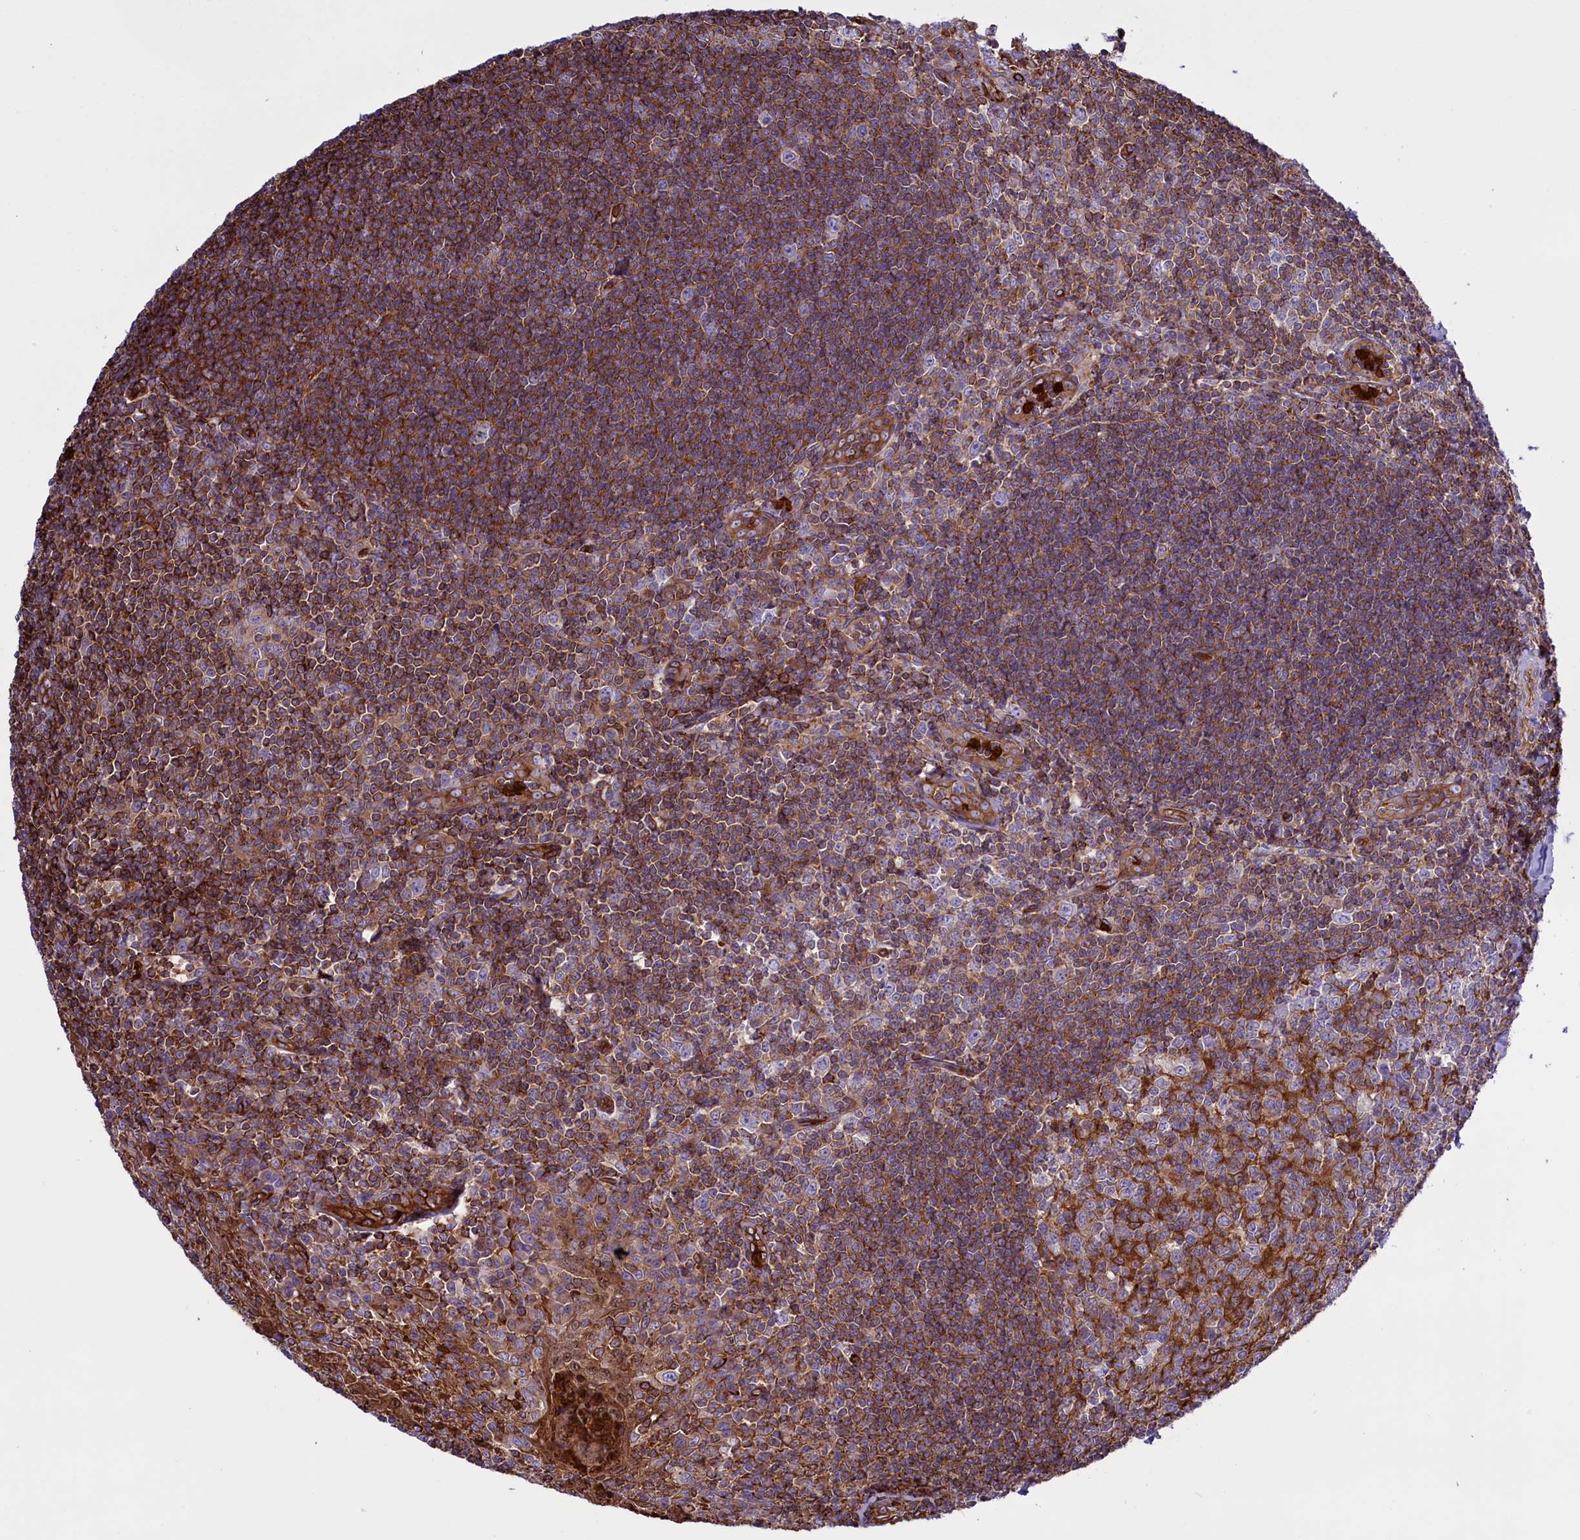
{"staining": {"intensity": "moderate", "quantity": "<25%", "location": "cytoplasmic/membranous"}, "tissue": "tonsil", "cell_type": "Germinal center cells", "image_type": "normal", "snomed": [{"axis": "morphology", "description": "Normal tissue, NOS"}, {"axis": "topography", "description": "Tonsil"}], "caption": "Tonsil stained with a brown dye displays moderate cytoplasmic/membranous positive staining in about <25% of germinal center cells.", "gene": "CD99L2", "patient": {"sex": "male", "age": 27}}